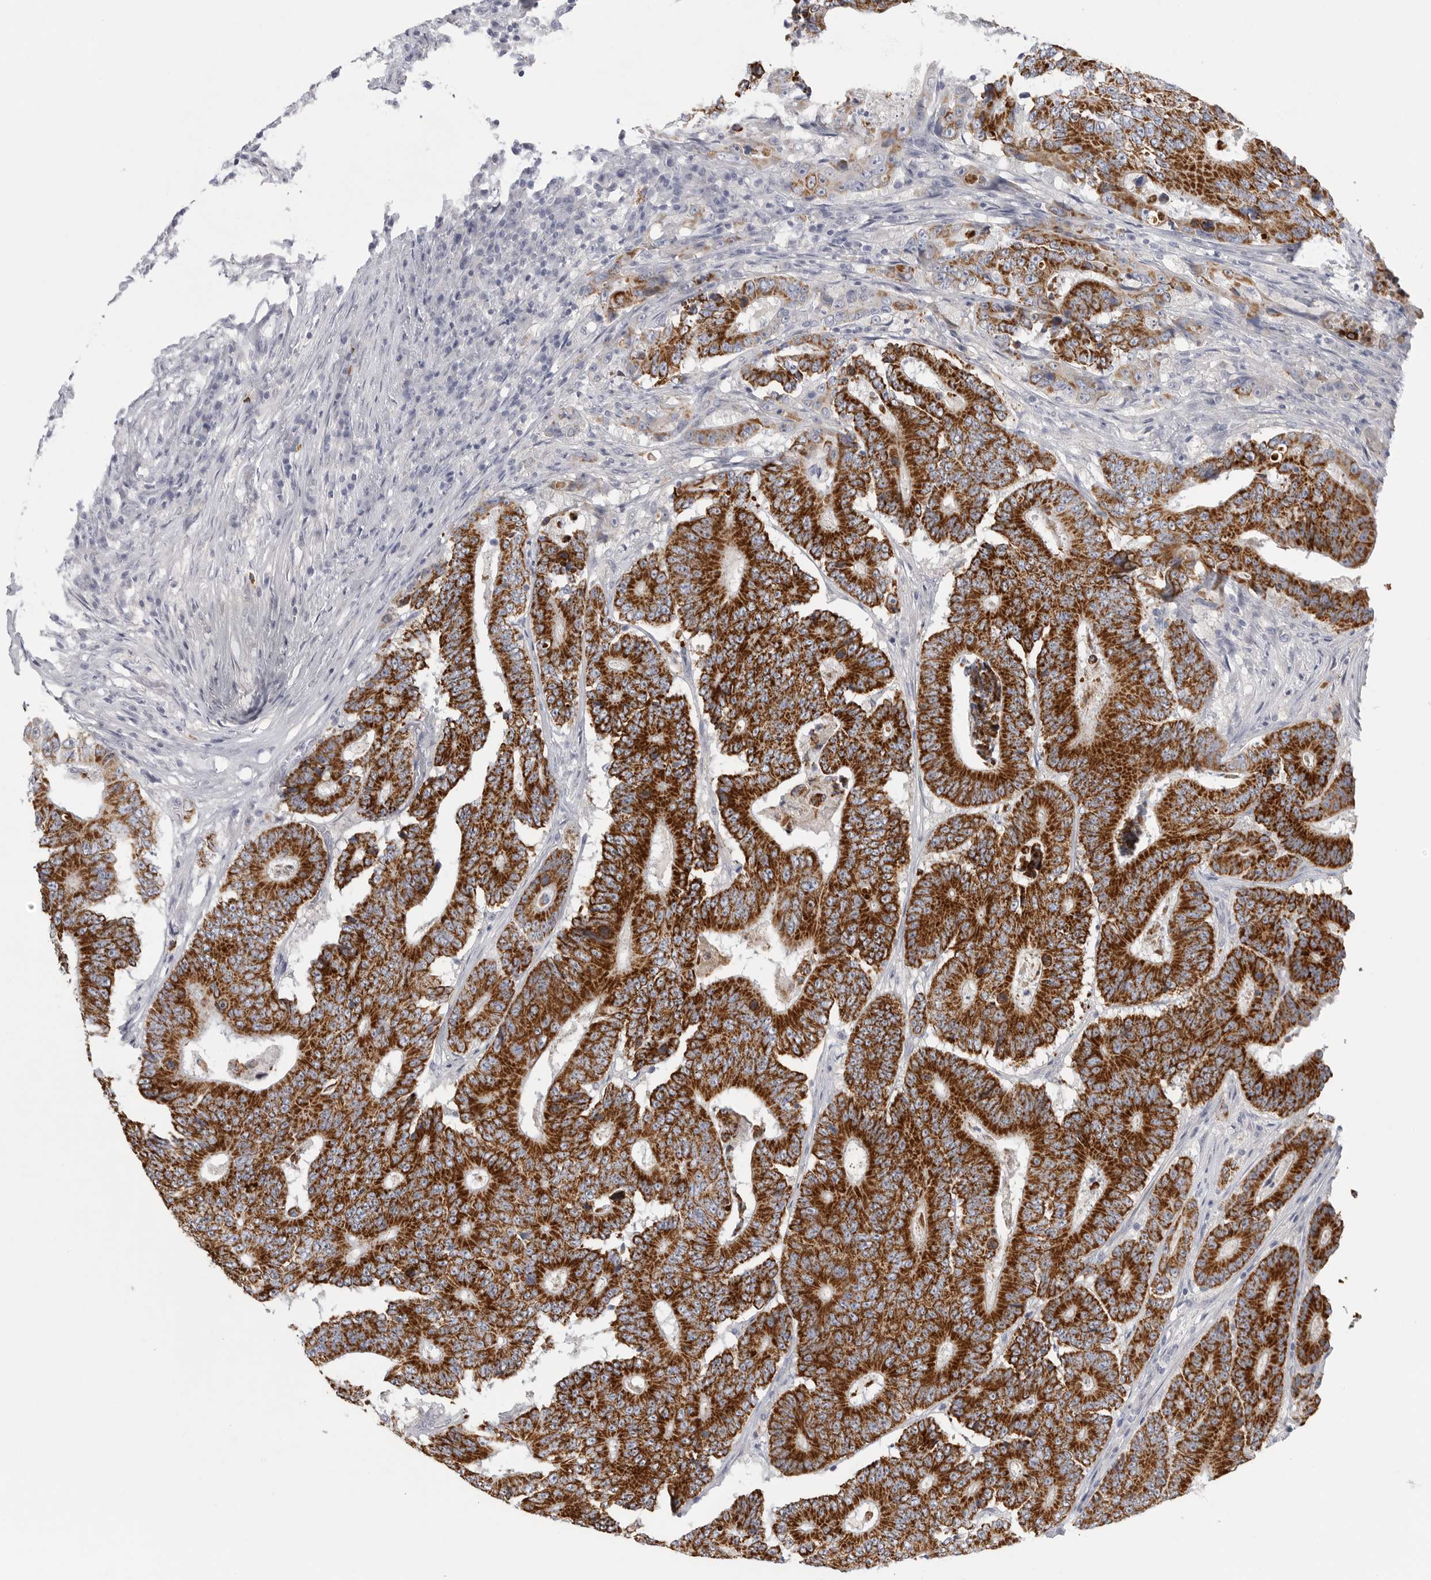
{"staining": {"intensity": "strong", "quantity": ">75%", "location": "cytoplasmic/membranous"}, "tissue": "colorectal cancer", "cell_type": "Tumor cells", "image_type": "cancer", "snomed": [{"axis": "morphology", "description": "Adenocarcinoma, NOS"}, {"axis": "topography", "description": "Colon"}], "caption": "Adenocarcinoma (colorectal) was stained to show a protein in brown. There is high levels of strong cytoplasmic/membranous expression in about >75% of tumor cells. Using DAB (3,3'-diaminobenzidine) (brown) and hematoxylin (blue) stains, captured at high magnification using brightfield microscopy.", "gene": "ELP3", "patient": {"sex": "male", "age": 83}}